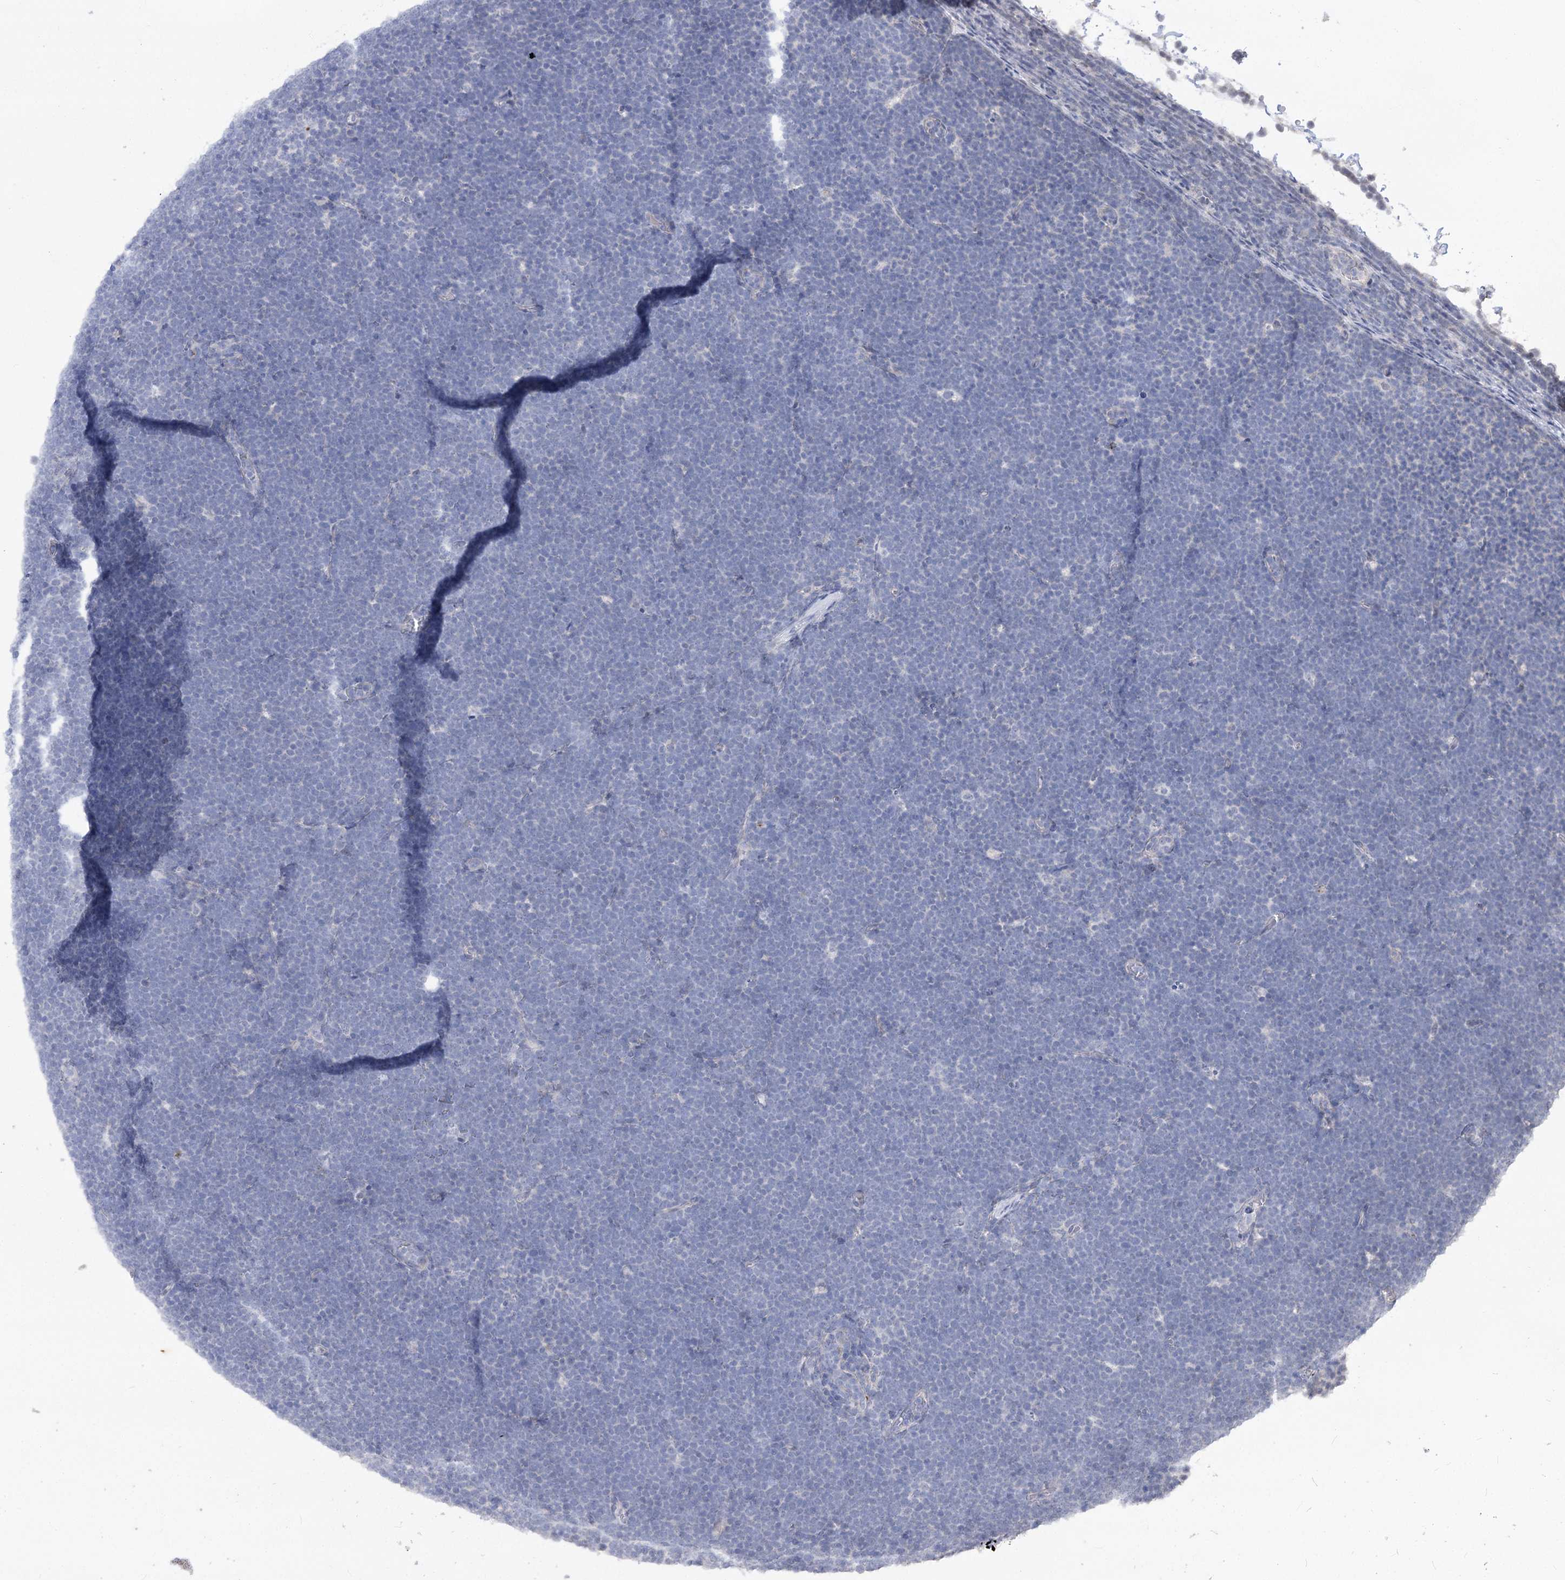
{"staining": {"intensity": "negative", "quantity": "none", "location": "none"}, "tissue": "lymphoma", "cell_type": "Tumor cells", "image_type": "cancer", "snomed": [{"axis": "morphology", "description": "Malignant lymphoma, non-Hodgkin's type, High grade"}, {"axis": "topography", "description": "Lymph node"}], "caption": "An immunohistochemistry photomicrograph of lymphoma is shown. There is no staining in tumor cells of lymphoma.", "gene": "ATP10B", "patient": {"sex": "male", "age": 13}}